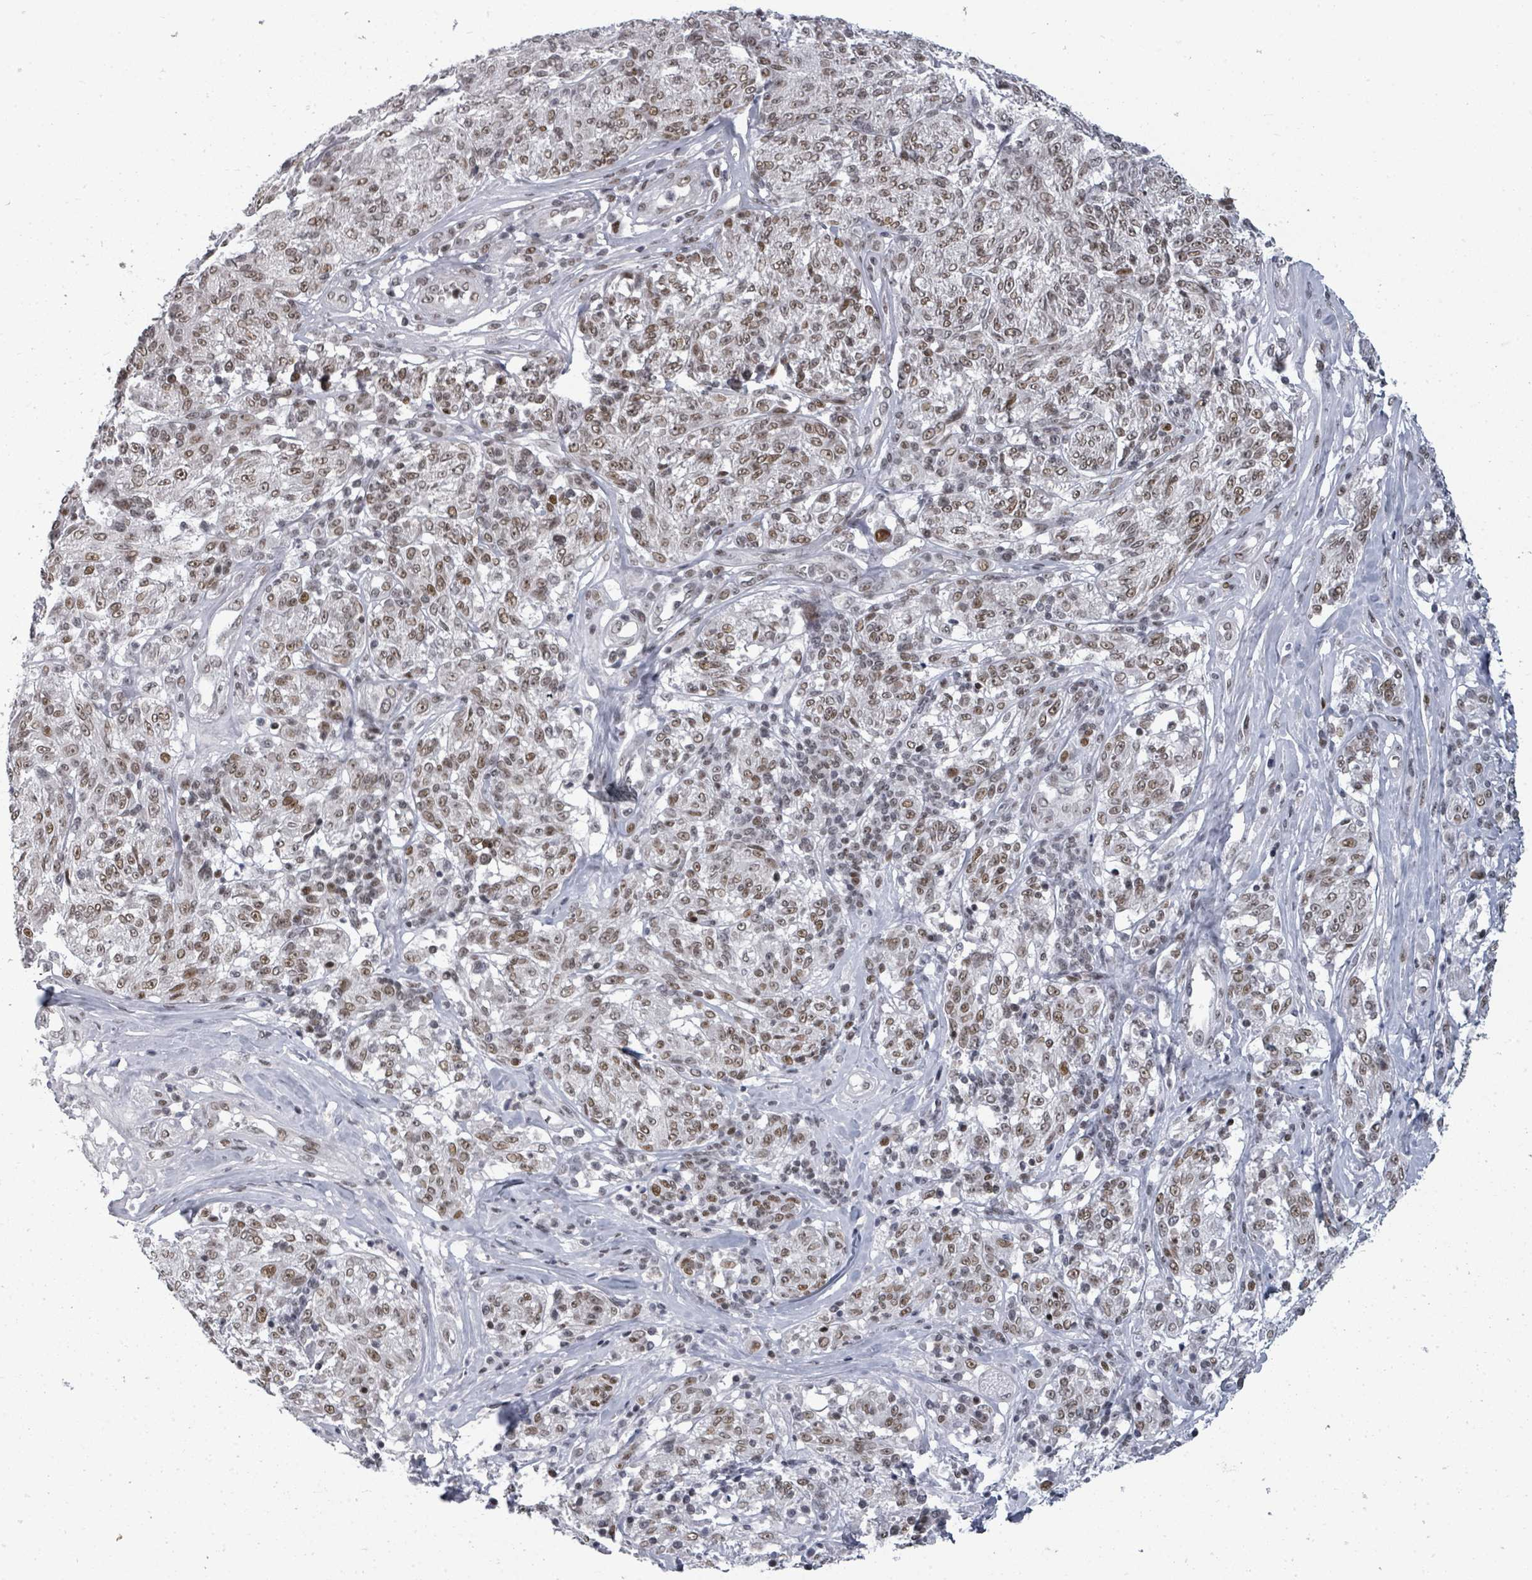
{"staining": {"intensity": "moderate", "quantity": ">75%", "location": "nuclear"}, "tissue": "melanoma", "cell_type": "Tumor cells", "image_type": "cancer", "snomed": [{"axis": "morphology", "description": "Malignant melanoma, NOS"}, {"axis": "topography", "description": "Skin"}], "caption": "Immunohistochemical staining of melanoma demonstrates medium levels of moderate nuclear expression in approximately >75% of tumor cells.", "gene": "ERCC5", "patient": {"sex": "female", "age": 63}}